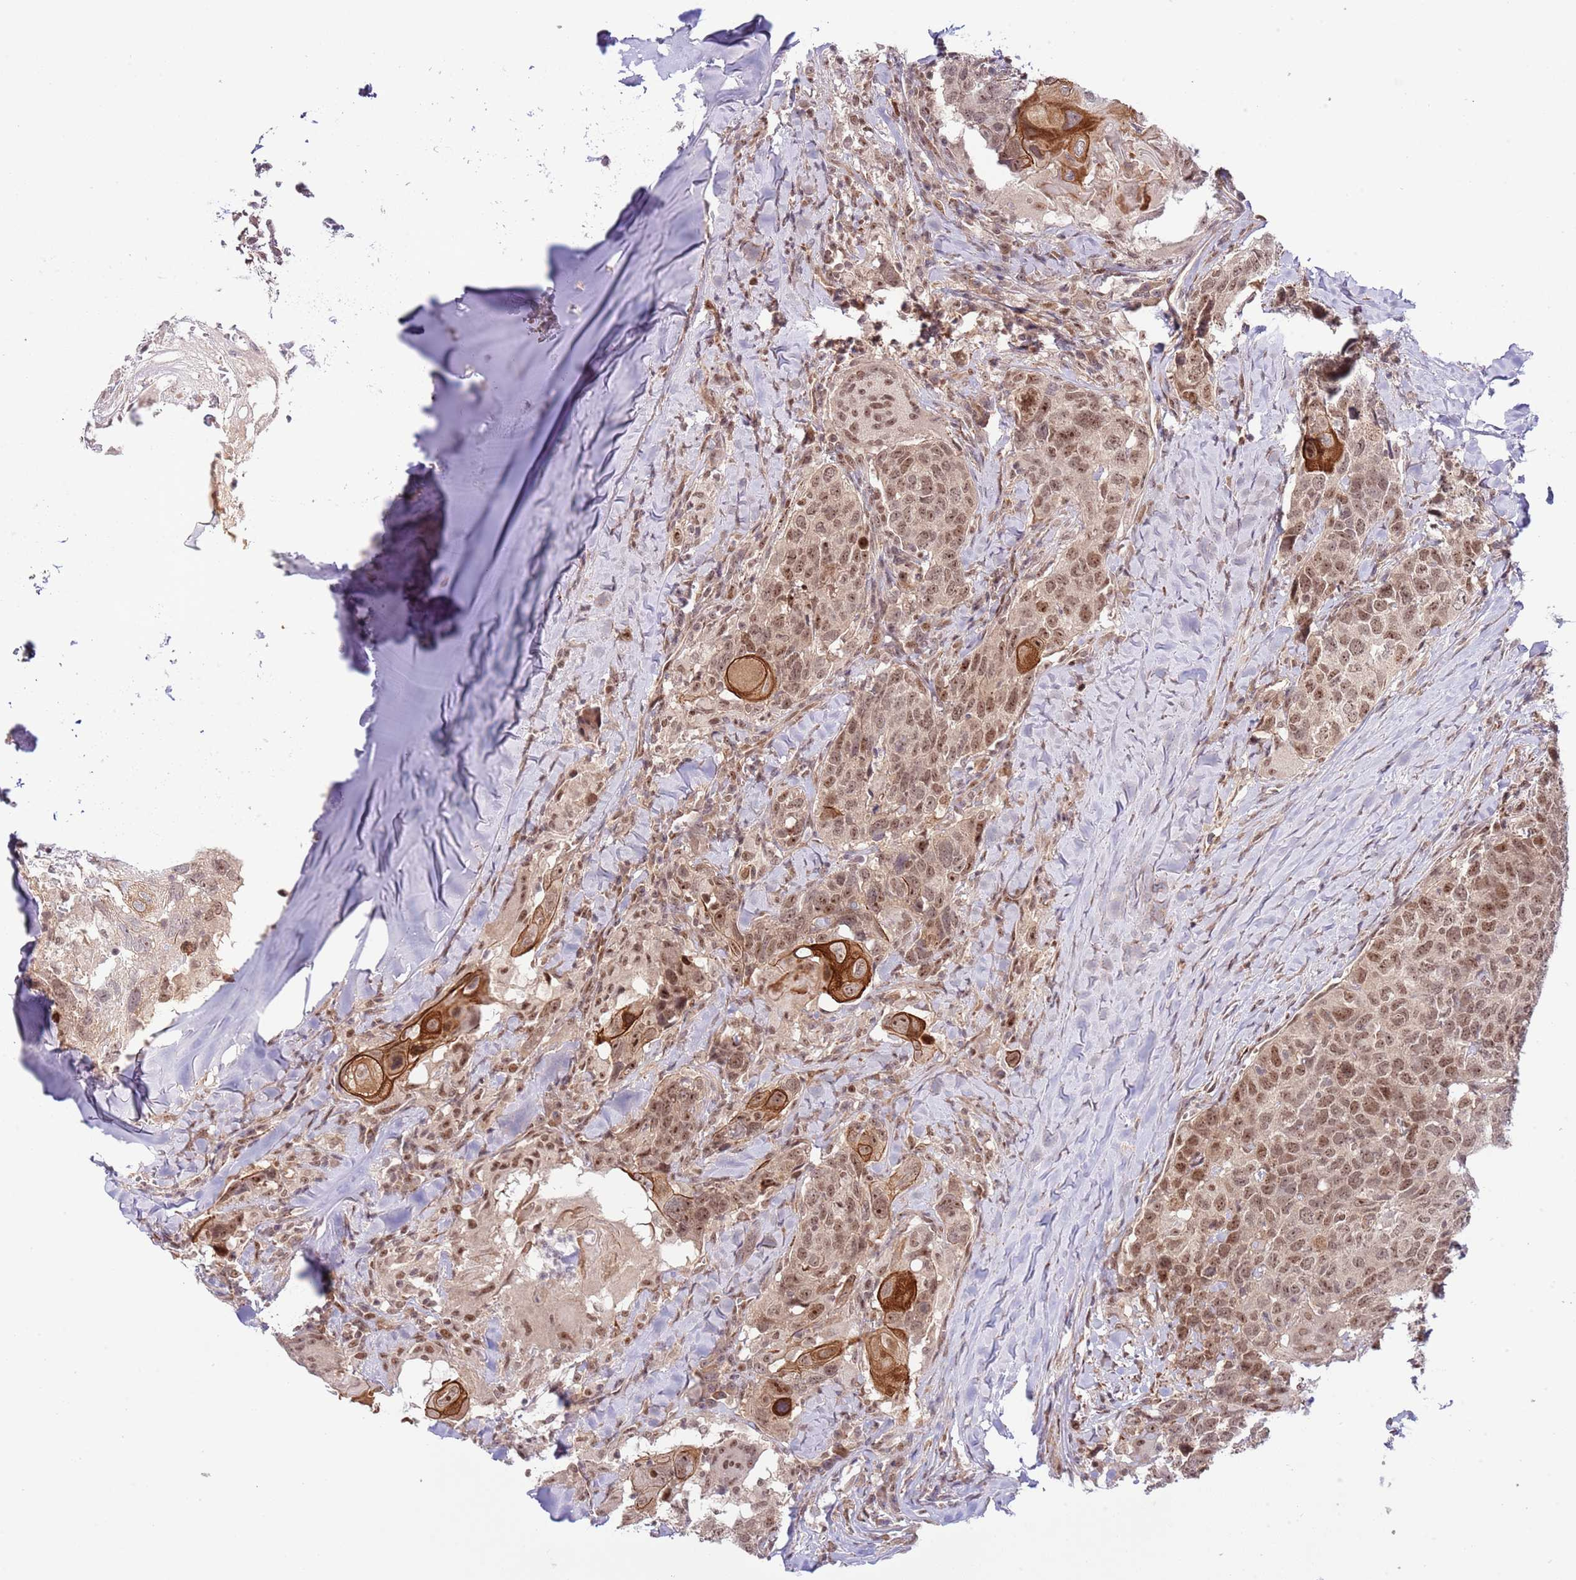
{"staining": {"intensity": "moderate", "quantity": ">75%", "location": "cytoplasmic/membranous,nuclear"}, "tissue": "head and neck cancer", "cell_type": "Tumor cells", "image_type": "cancer", "snomed": [{"axis": "morphology", "description": "Normal tissue, NOS"}, {"axis": "morphology", "description": "Squamous cell carcinoma, NOS"}, {"axis": "topography", "description": "Skeletal muscle"}, {"axis": "topography", "description": "Vascular tissue"}, {"axis": "topography", "description": "Peripheral nerve tissue"}, {"axis": "topography", "description": "Head-Neck"}], "caption": "Head and neck cancer (squamous cell carcinoma) stained with a brown dye exhibits moderate cytoplasmic/membranous and nuclear positive expression in approximately >75% of tumor cells.", "gene": "CHD1", "patient": {"sex": "male", "age": 66}}